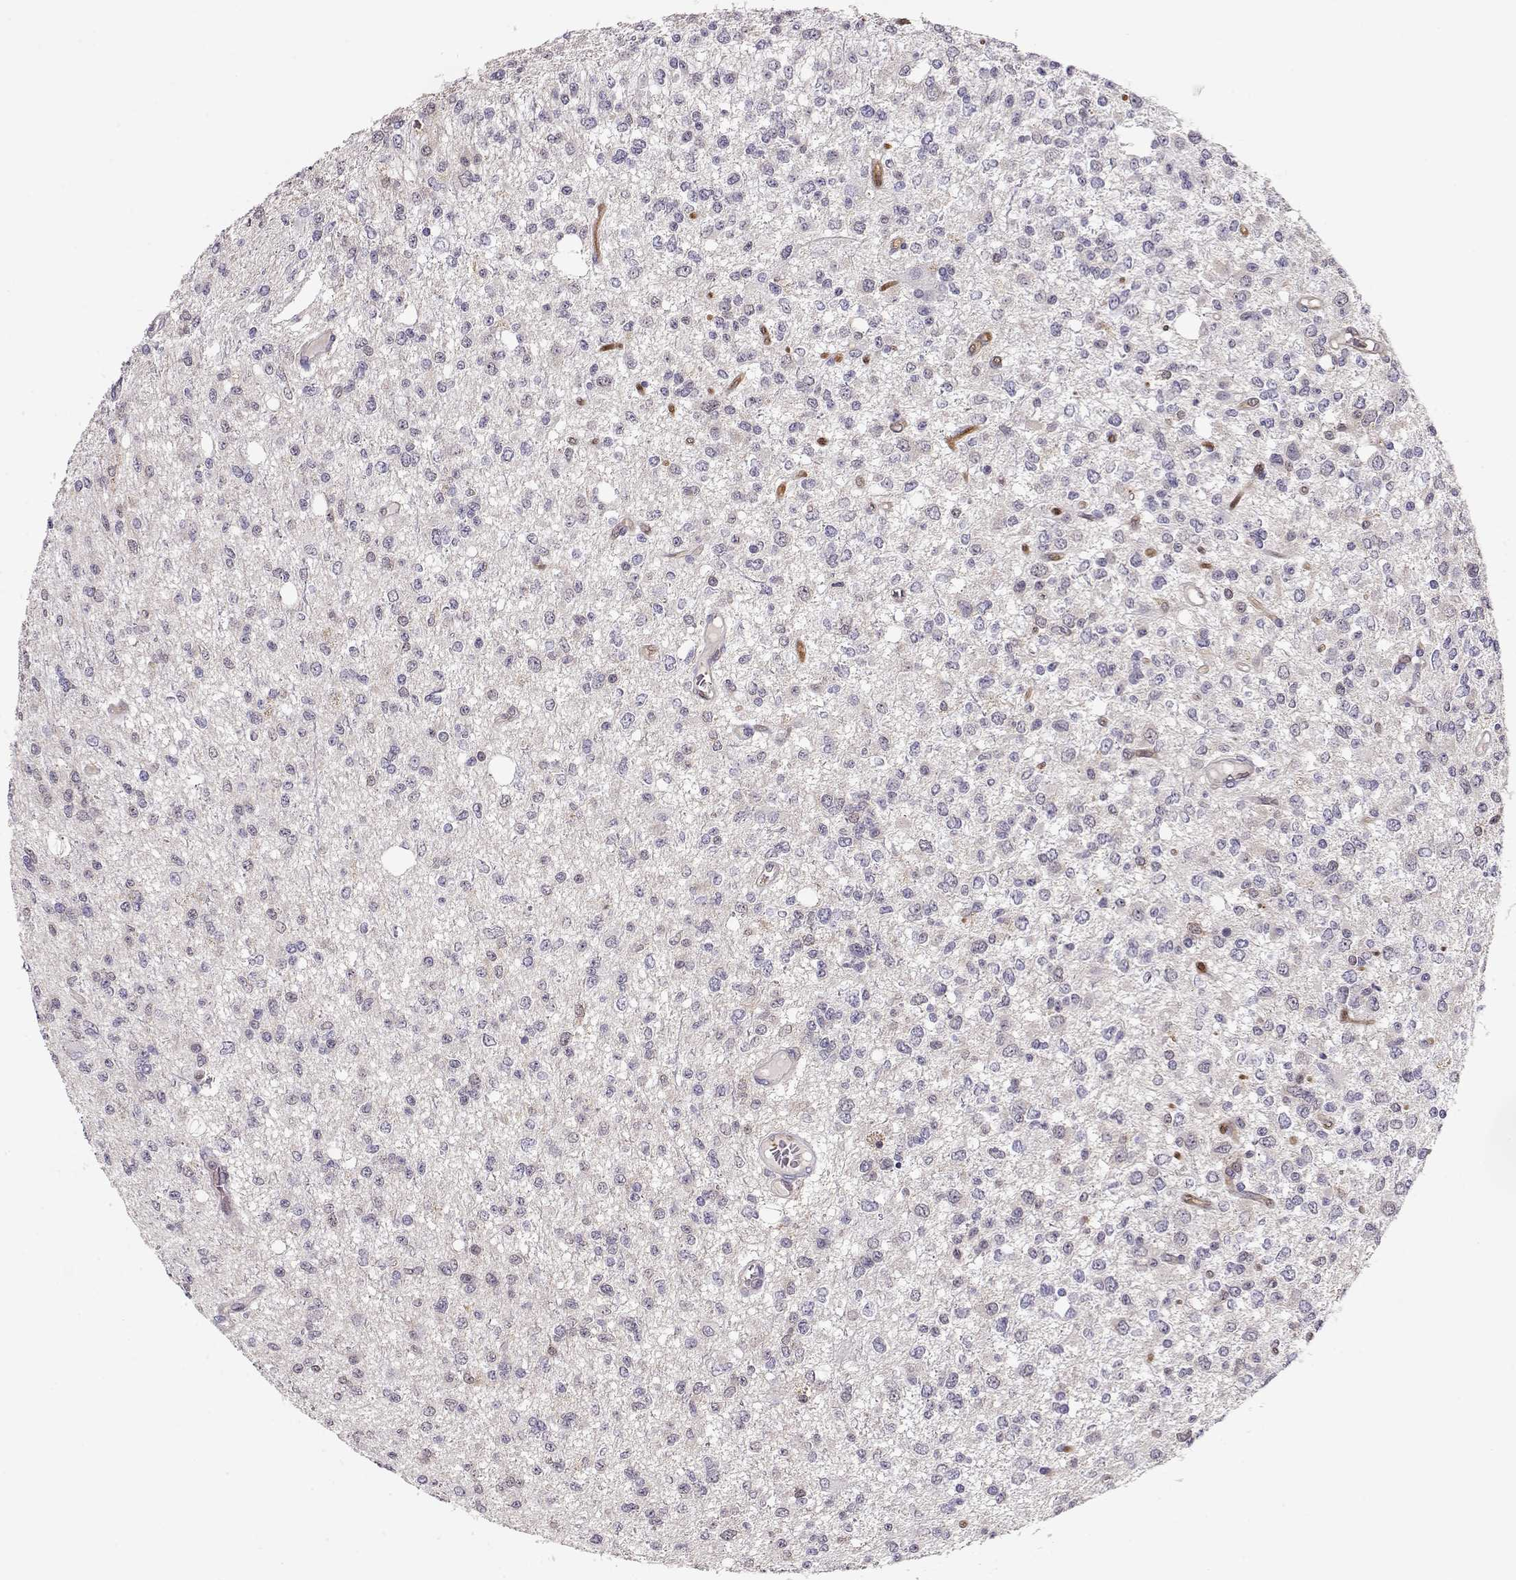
{"staining": {"intensity": "negative", "quantity": "none", "location": "none"}, "tissue": "glioma", "cell_type": "Tumor cells", "image_type": "cancer", "snomed": [{"axis": "morphology", "description": "Glioma, malignant, Low grade"}, {"axis": "topography", "description": "Brain"}], "caption": "Immunohistochemistry micrograph of neoplastic tissue: human glioma stained with DAB reveals no significant protein positivity in tumor cells. (DAB (3,3'-diaminobenzidine) immunohistochemistry, high magnification).", "gene": "PNP", "patient": {"sex": "male", "age": 67}}